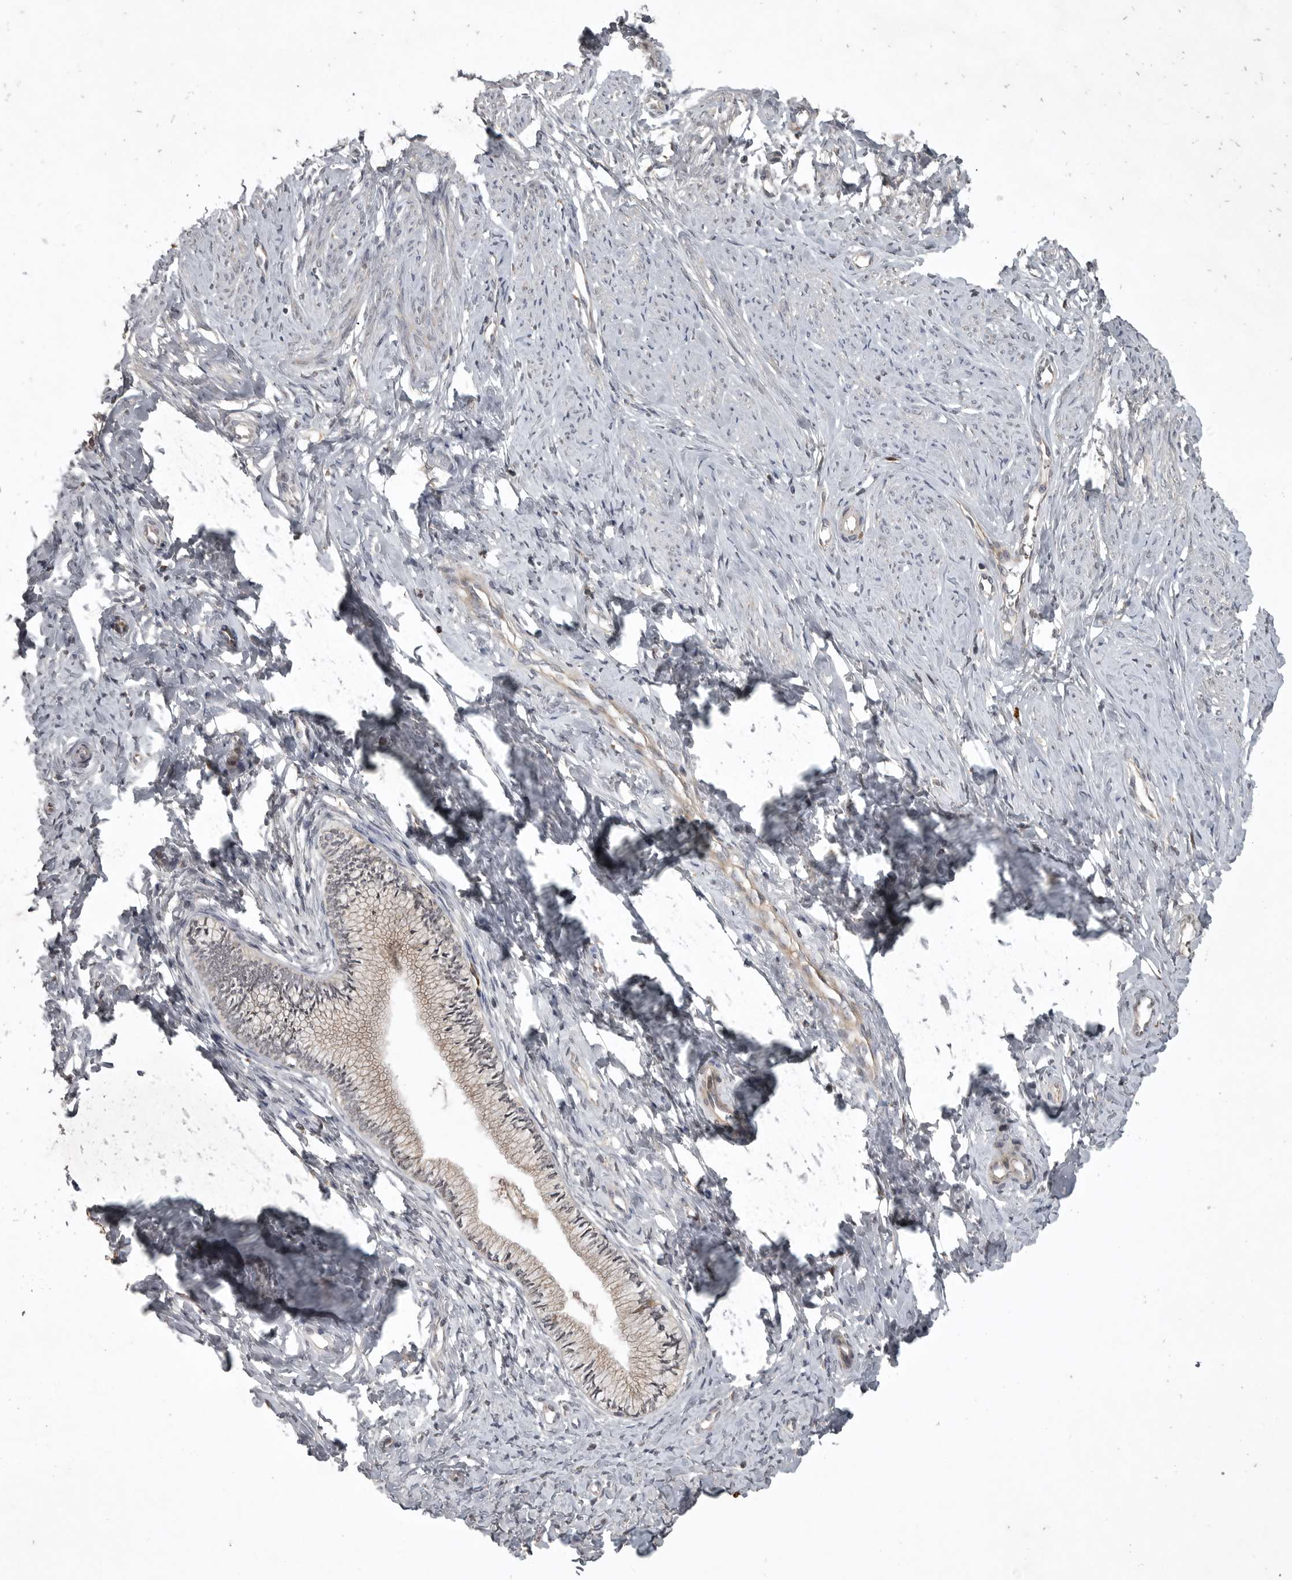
{"staining": {"intensity": "moderate", "quantity": ">75%", "location": "cytoplasmic/membranous"}, "tissue": "cervix", "cell_type": "Glandular cells", "image_type": "normal", "snomed": [{"axis": "morphology", "description": "Normal tissue, NOS"}, {"axis": "topography", "description": "Cervix"}], "caption": "This histopathology image shows immunohistochemistry (IHC) staining of normal cervix, with medium moderate cytoplasmic/membranous positivity in approximately >75% of glandular cells.", "gene": "GPR31", "patient": {"sex": "female", "age": 36}}